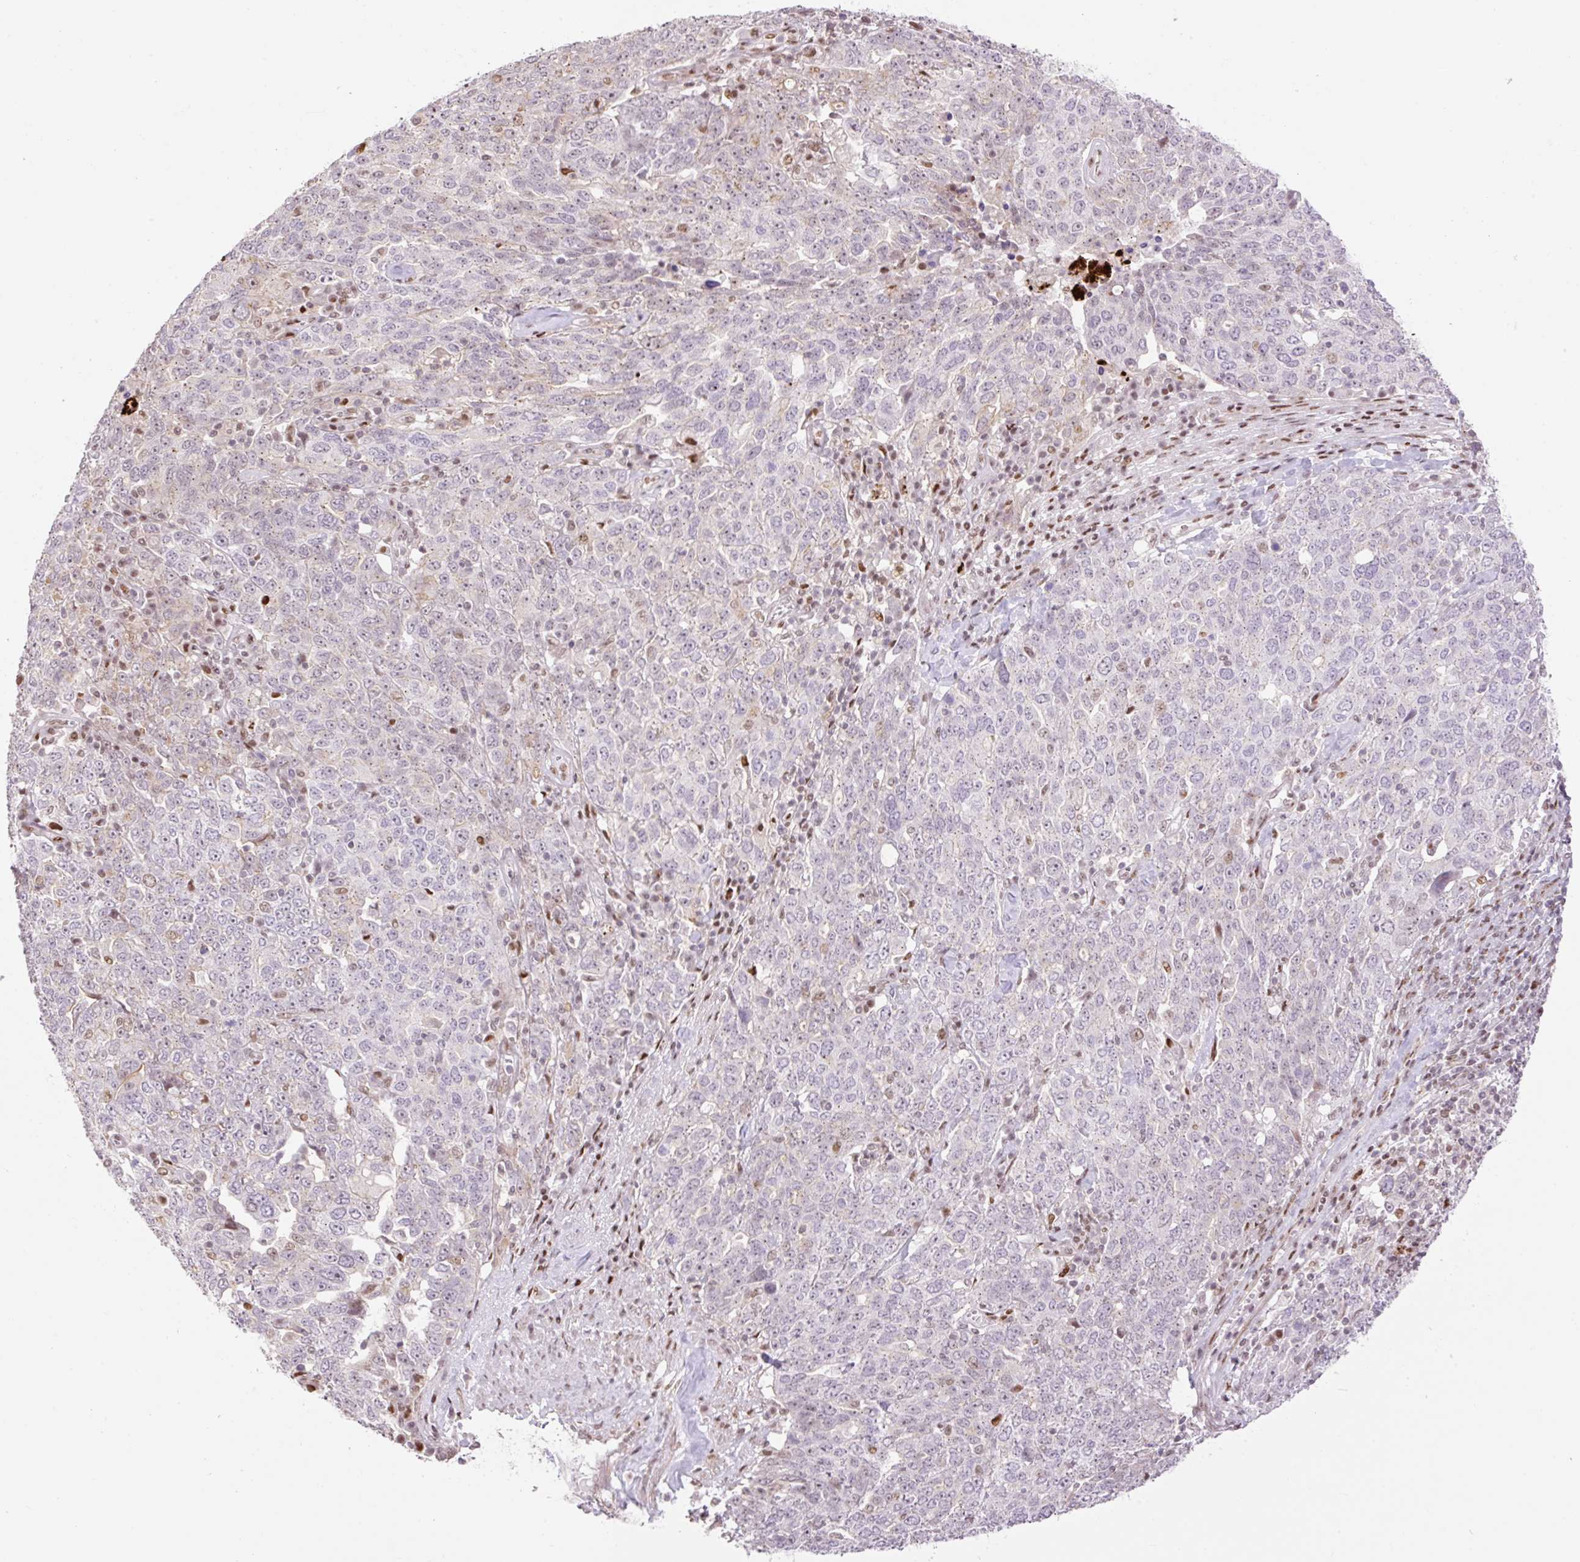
{"staining": {"intensity": "moderate", "quantity": "<25%", "location": "nuclear"}, "tissue": "ovarian cancer", "cell_type": "Tumor cells", "image_type": "cancer", "snomed": [{"axis": "morphology", "description": "Carcinoma, endometroid"}, {"axis": "topography", "description": "Ovary"}], "caption": "There is low levels of moderate nuclear expression in tumor cells of endometroid carcinoma (ovarian), as demonstrated by immunohistochemical staining (brown color).", "gene": "RIPPLY3", "patient": {"sex": "female", "age": 62}}